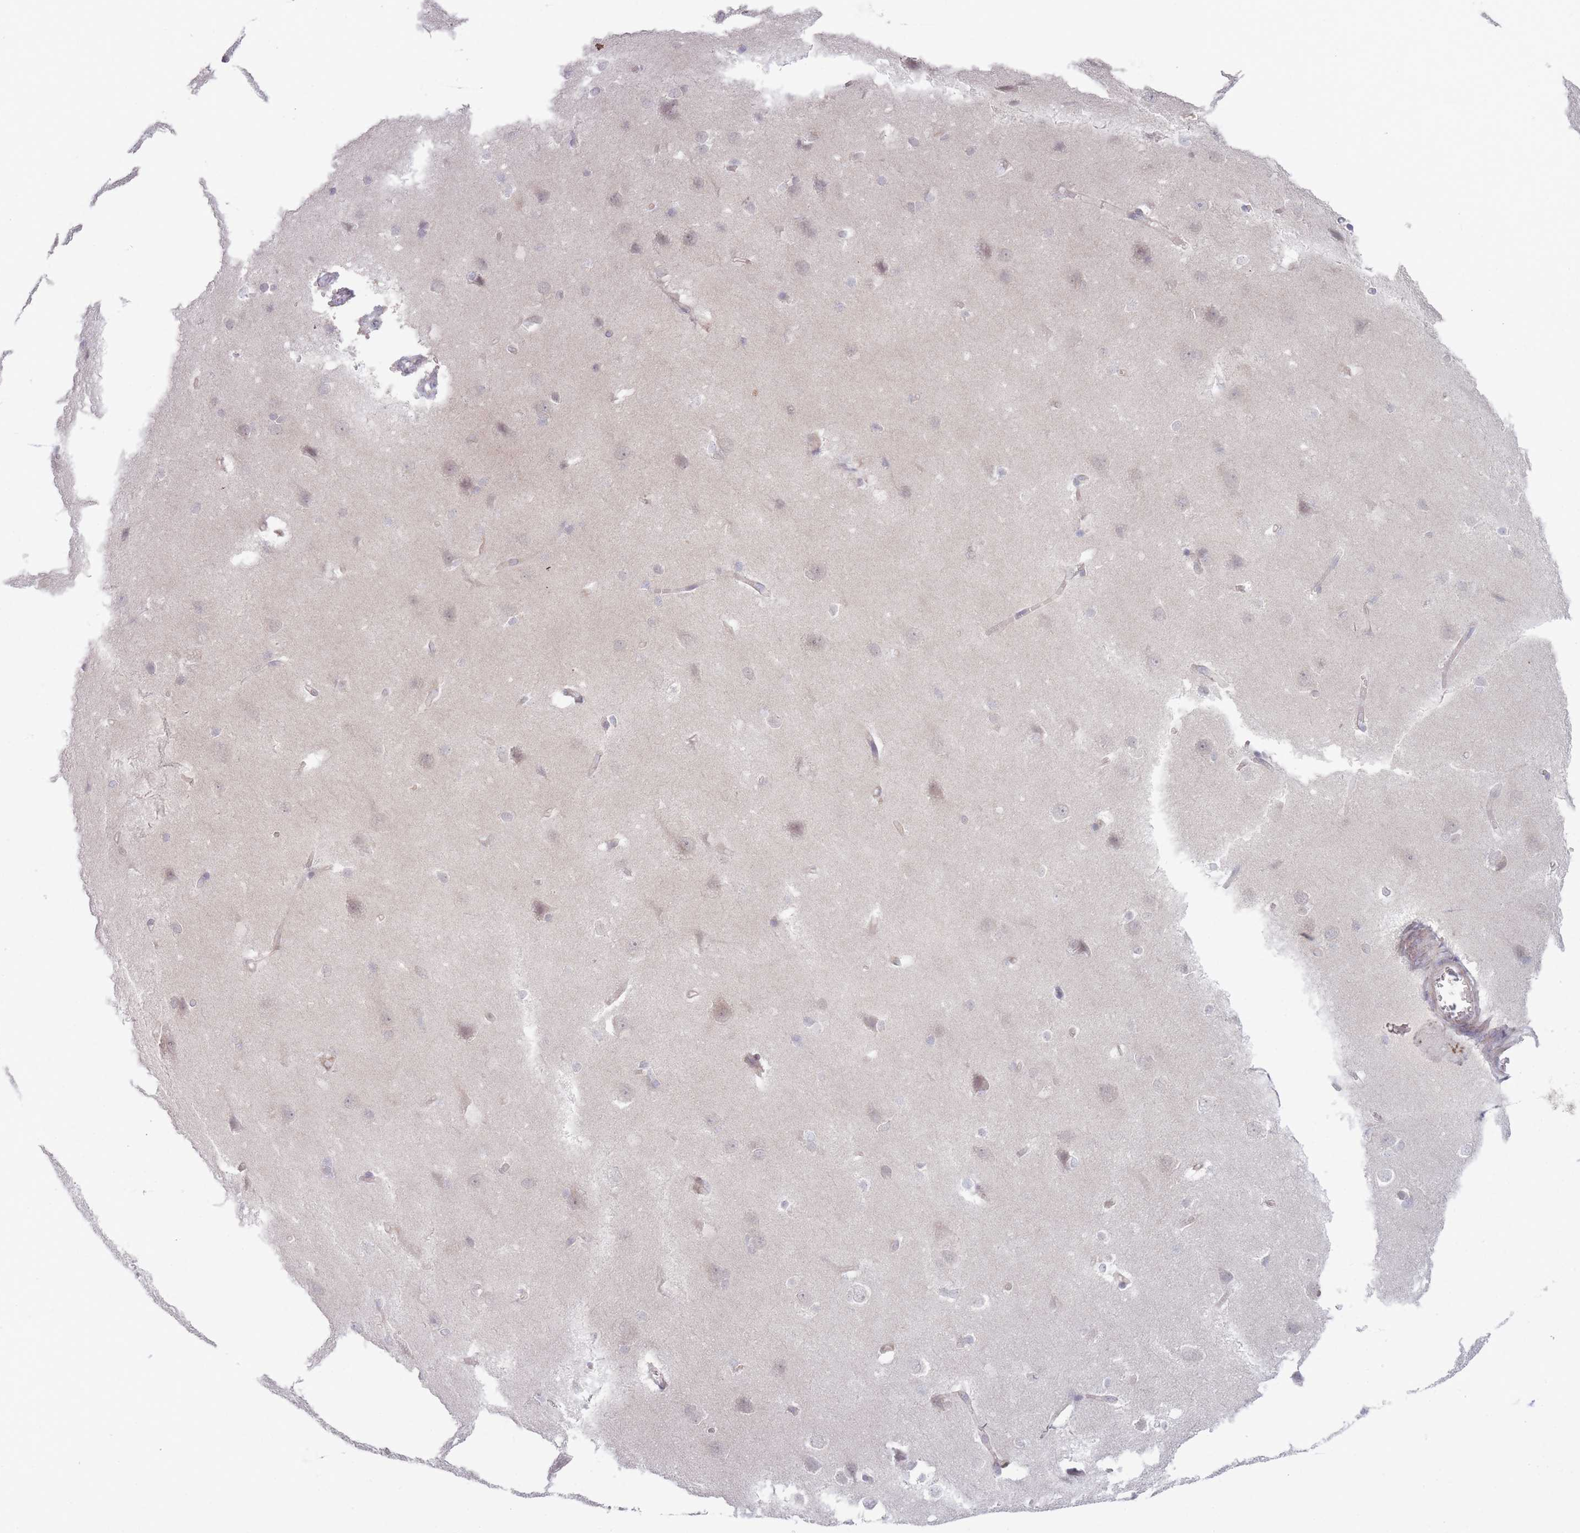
{"staining": {"intensity": "weak", "quantity": "<25%", "location": "cytoplasmic/membranous"}, "tissue": "cerebral cortex", "cell_type": "Endothelial cells", "image_type": "normal", "snomed": [{"axis": "morphology", "description": "Normal tissue, NOS"}, {"axis": "topography", "description": "Cerebral cortex"}], "caption": "High power microscopy photomicrograph of an immunohistochemistry micrograph of benign cerebral cortex, revealing no significant positivity in endothelial cells. (Immunohistochemistry (ihc), brightfield microscopy, high magnification).", "gene": "VRK2", "patient": {"sex": "male", "age": 37}}